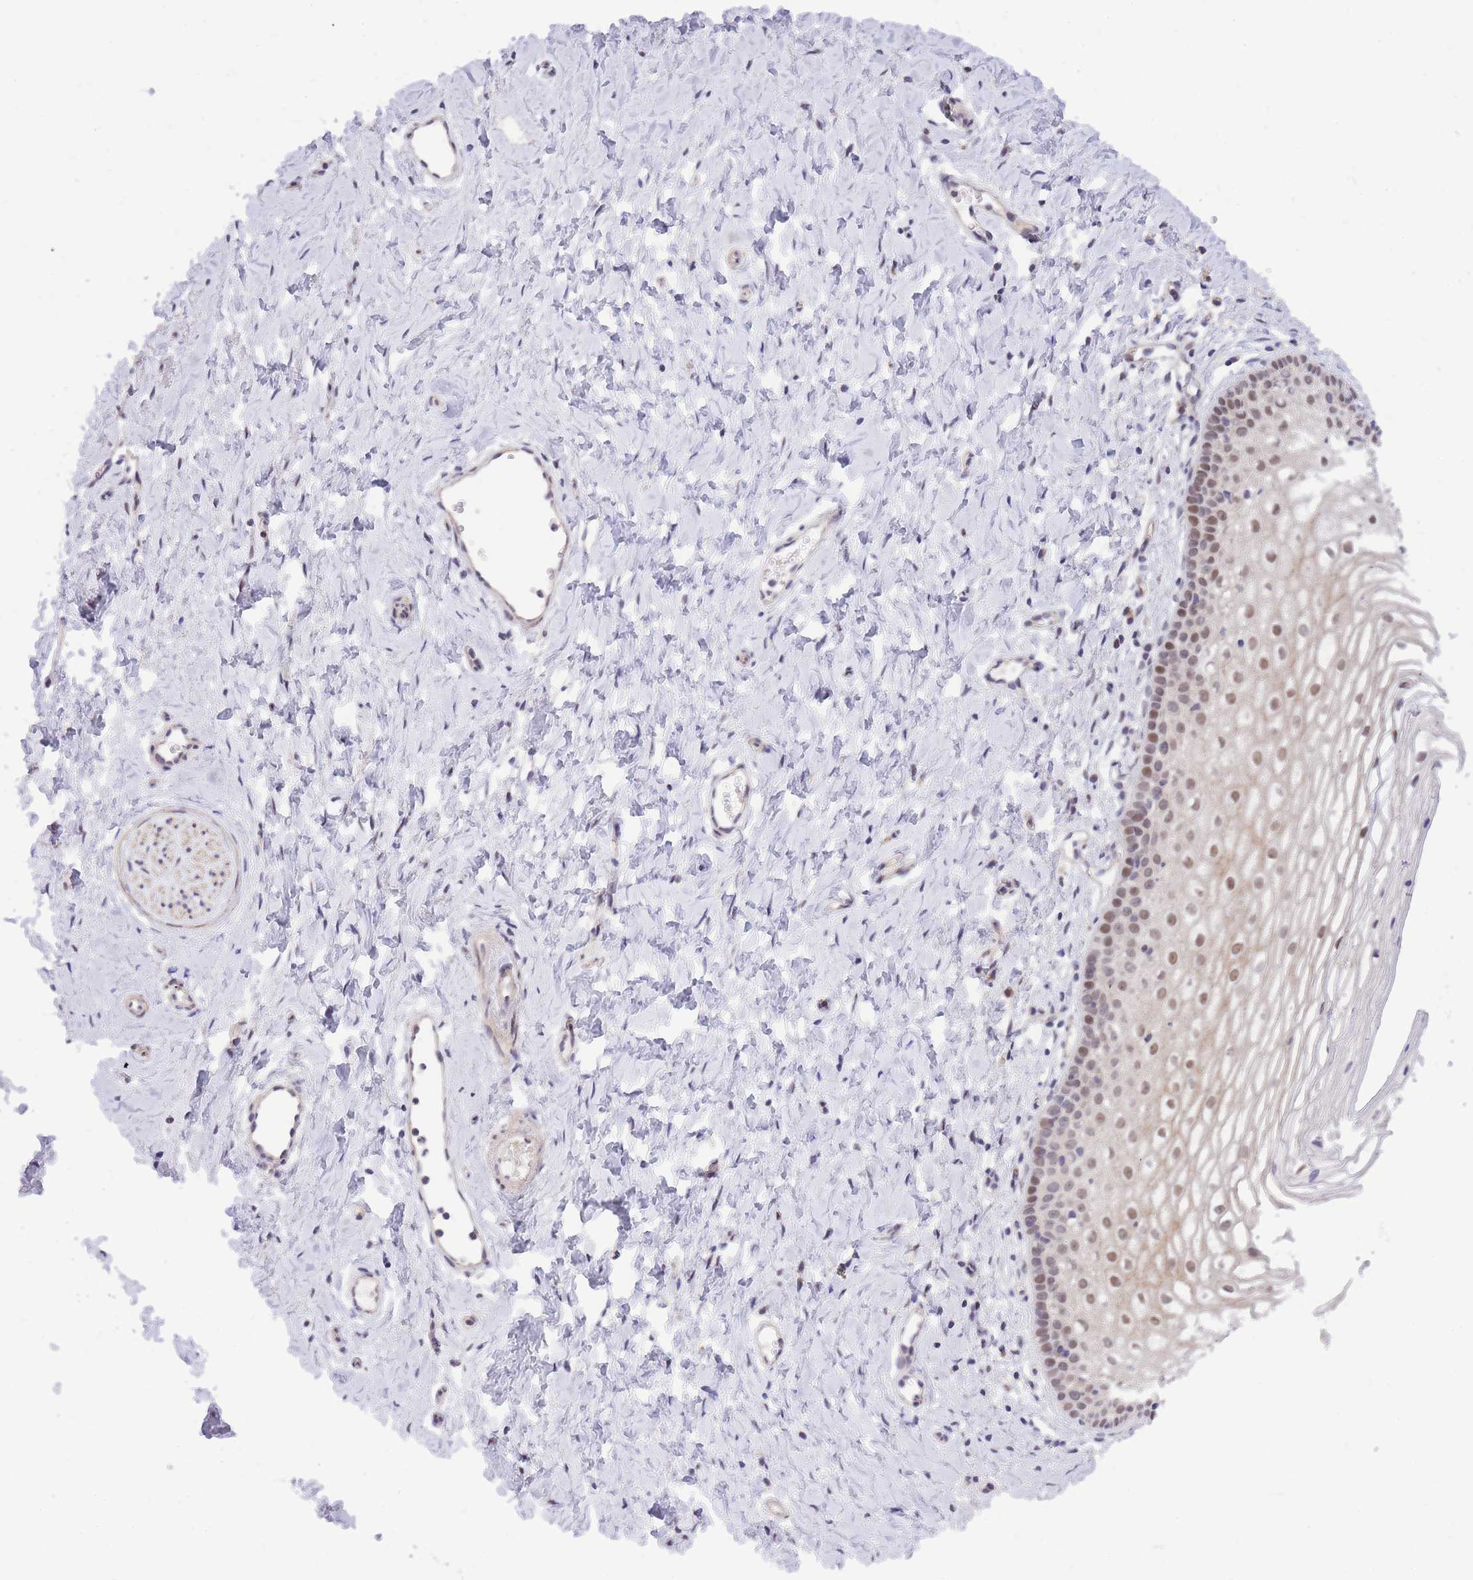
{"staining": {"intensity": "weak", "quantity": "25%-75%", "location": "cytoplasmic/membranous,nuclear"}, "tissue": "vagina", "cell_type": "Squamous epithelial cells", "image_type": "normal", "snomed": [{"axis": "morphology", "description": "Normal tissue, NOS"}, {"axis": "topography", "description": "Vagina"}], "caption": "A brown stain labels weak cytoplasmic/membranous,nuclear expression of a protein in squamous epithelial cells of normal human vagina.", "gene": "MINDY2", "patient": {"sex": "female", "age": 56}}